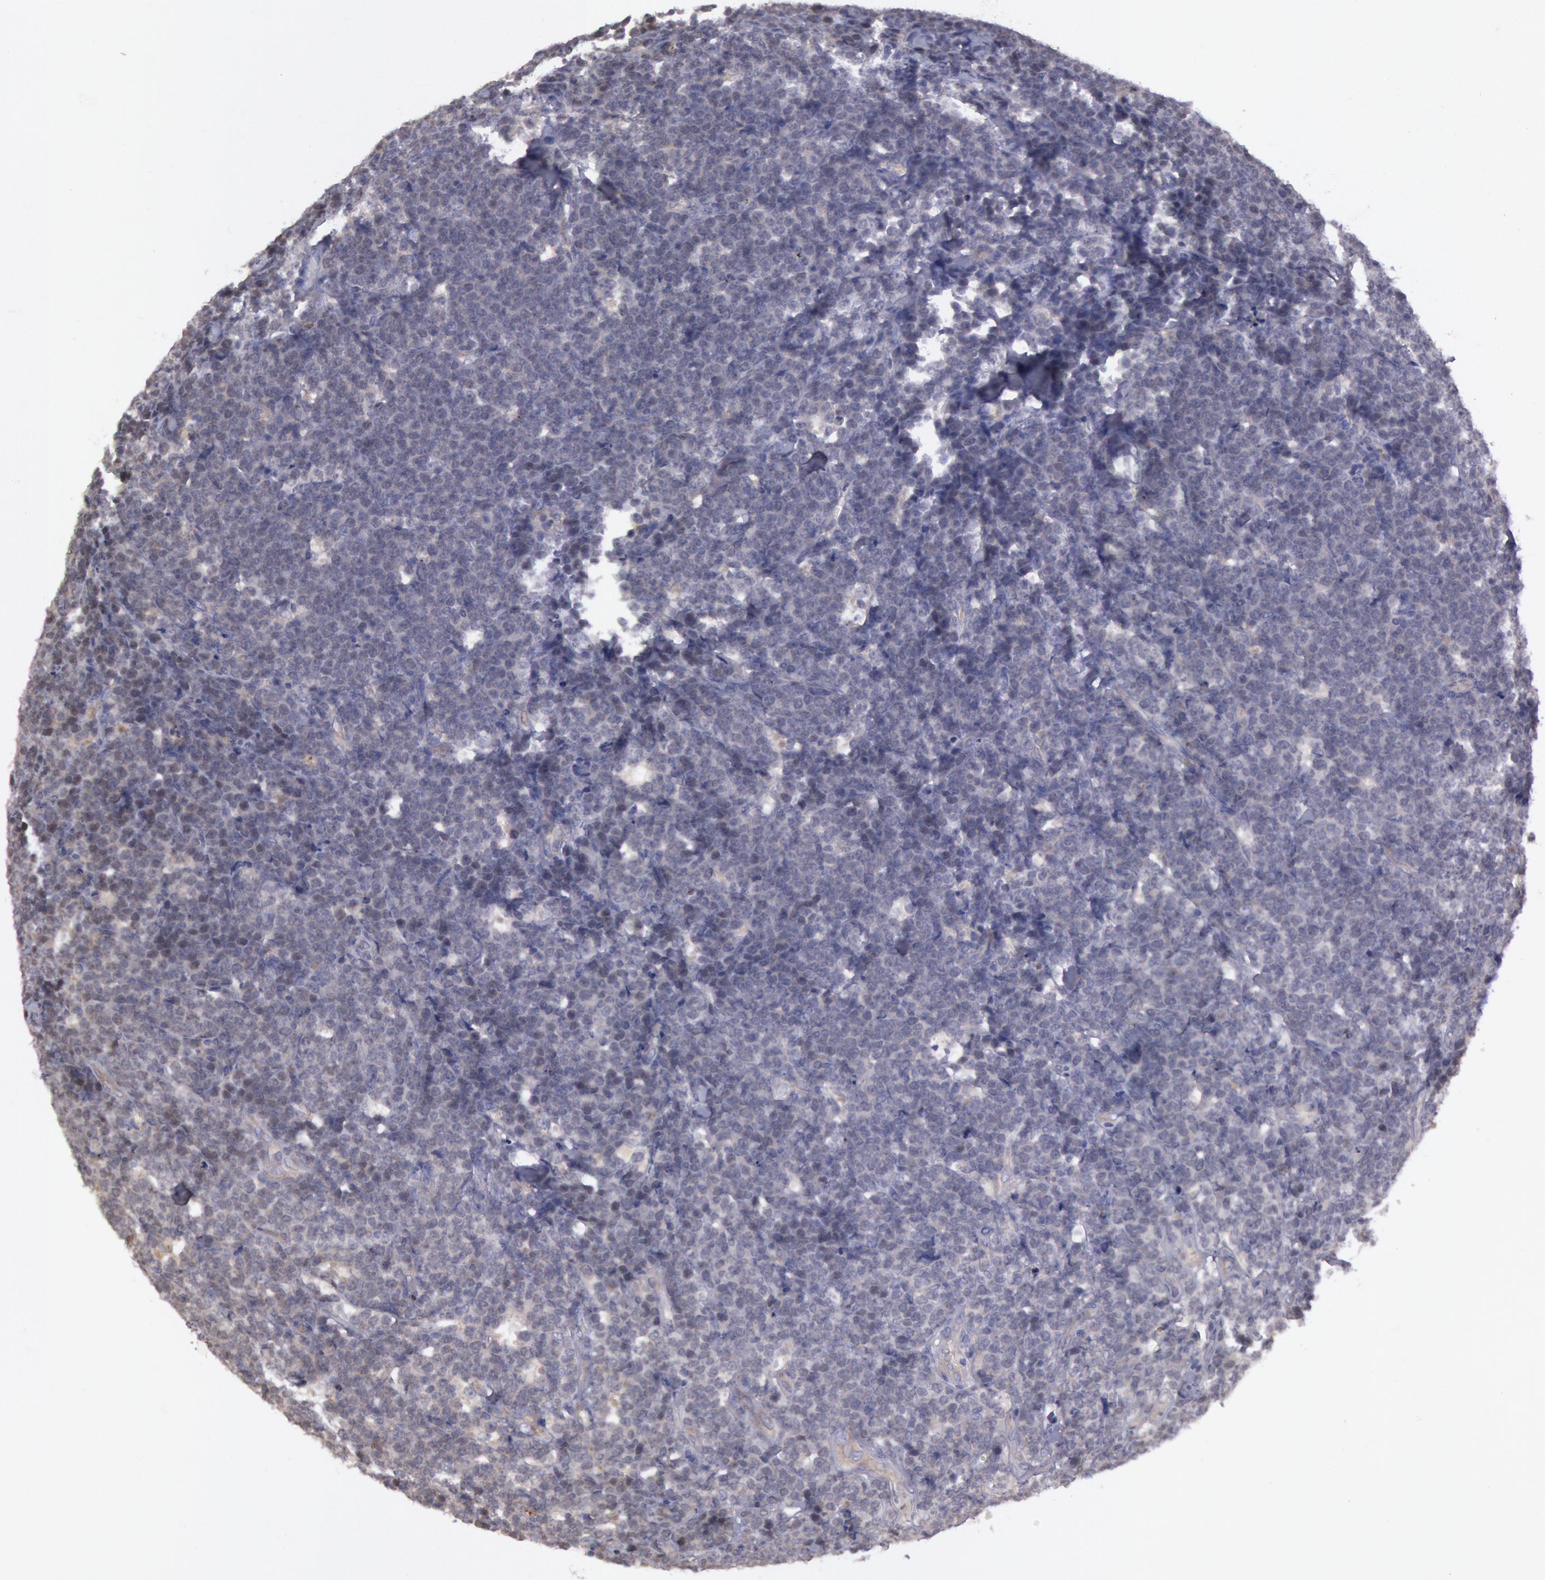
{"staining": {"intensity": "negative", "quantity": "none", "location": "none"}, "tissue": "lymphoma", "cell_type": "Tumor cells", "image_type": "cancer", "snomed": [{"axis": "morphology", "description": "Malignant lymphoma, non-Hodgkin's type, High grade"}, {"axis": "topography", "description": "Small intestine"}, {"axis": "topography", "description": "Colon"}], "caption": "This is an immunohistochemistry (IHC) micrograph of lymphoma. There is no staining in tumor cells.", "gene": "AMOTL1", "patient": {"sex": "male", "age": 8}}